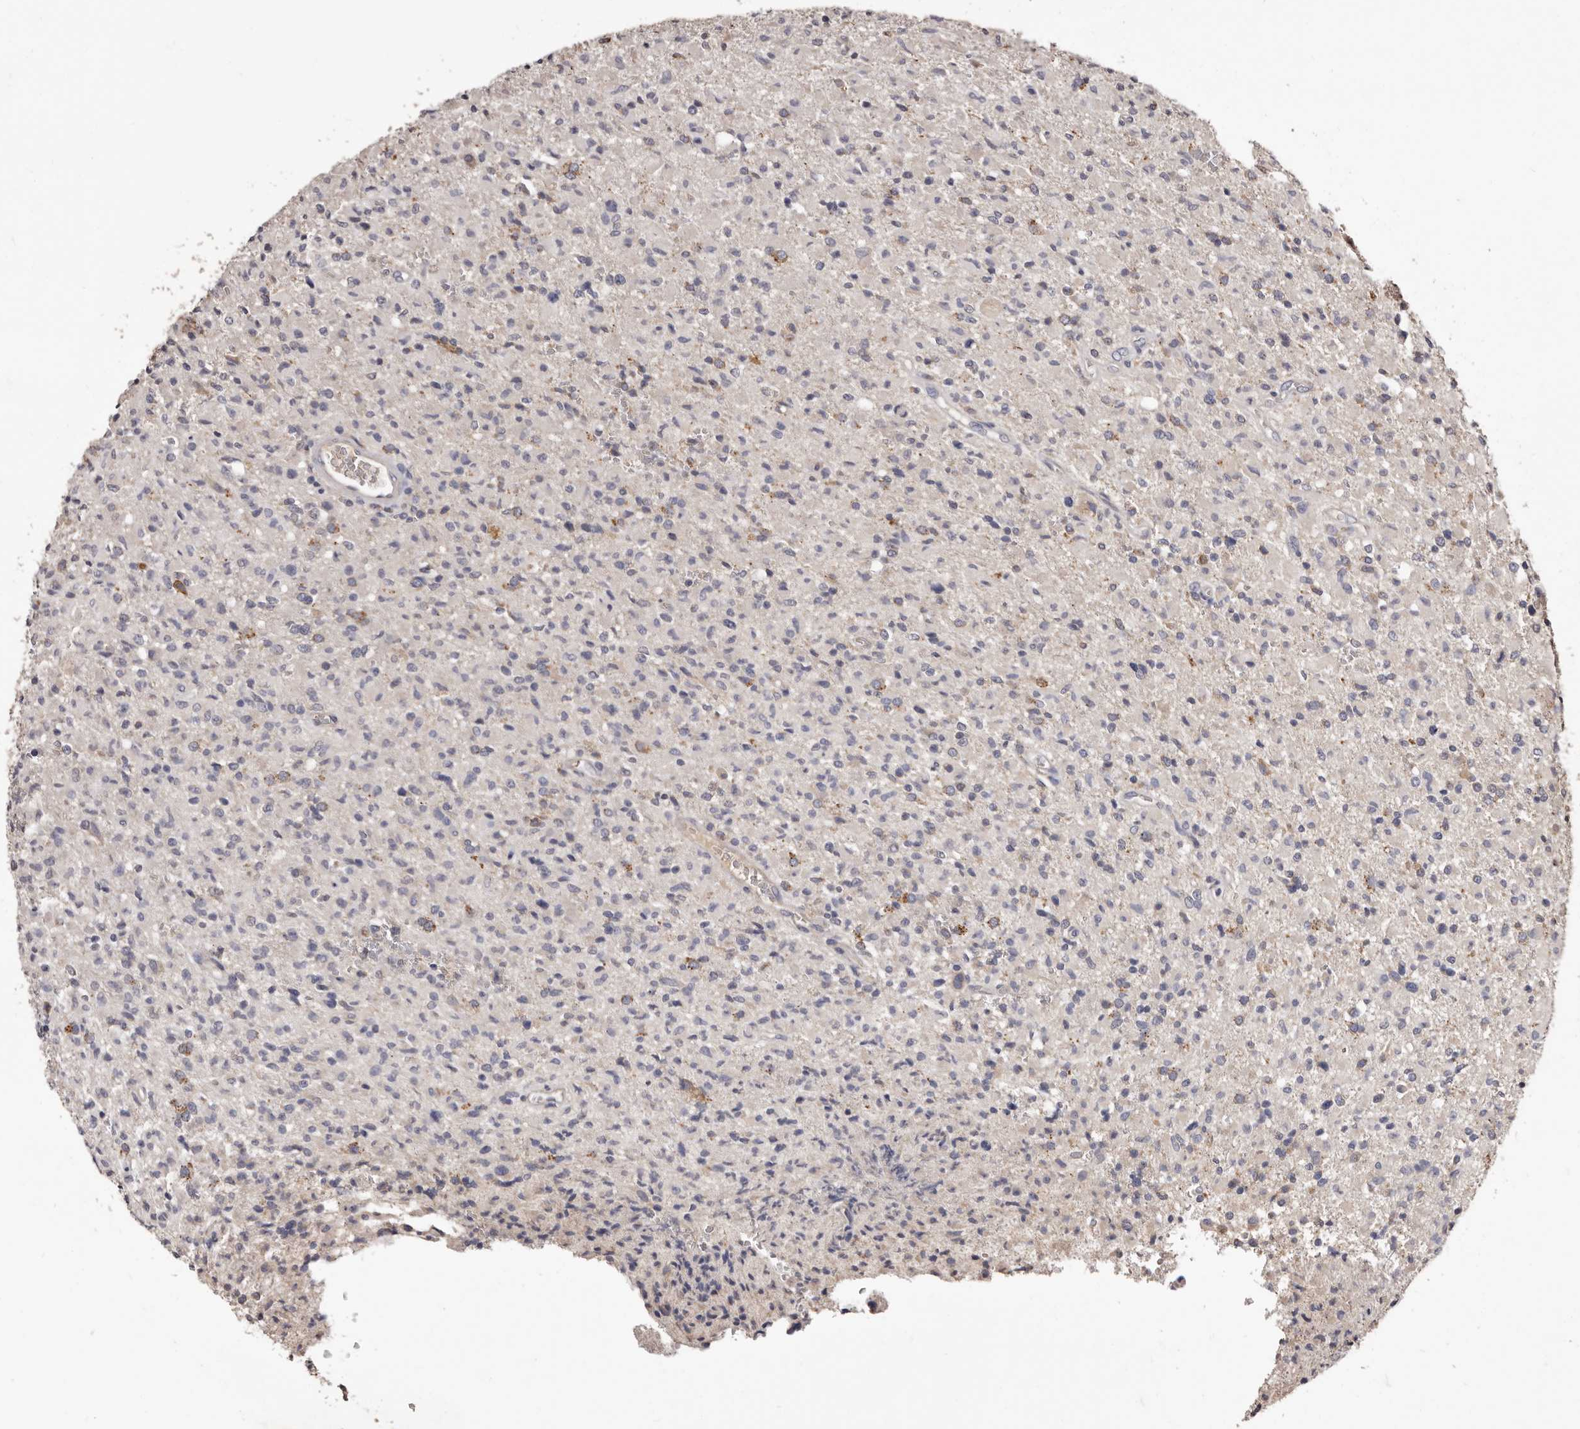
{"staining": {"intensity": "negative", "quantity": "none", "location": "none"}, "tissue": "glioma", "cell_type": "Tumor cells", "image_type": "cancer", "snomed": [{"axis": "morphology", "description": "Glioma, malignant, High grade"}, {"axis": "topography", "description": "Brain"}], "caption": "Human high-grade glioma (malignant) stained for a protein using immunohistochemistry displays no expression in tumor cells.", "gene": "ETNK1", "patient": {"sex": "female", "age": 57}}